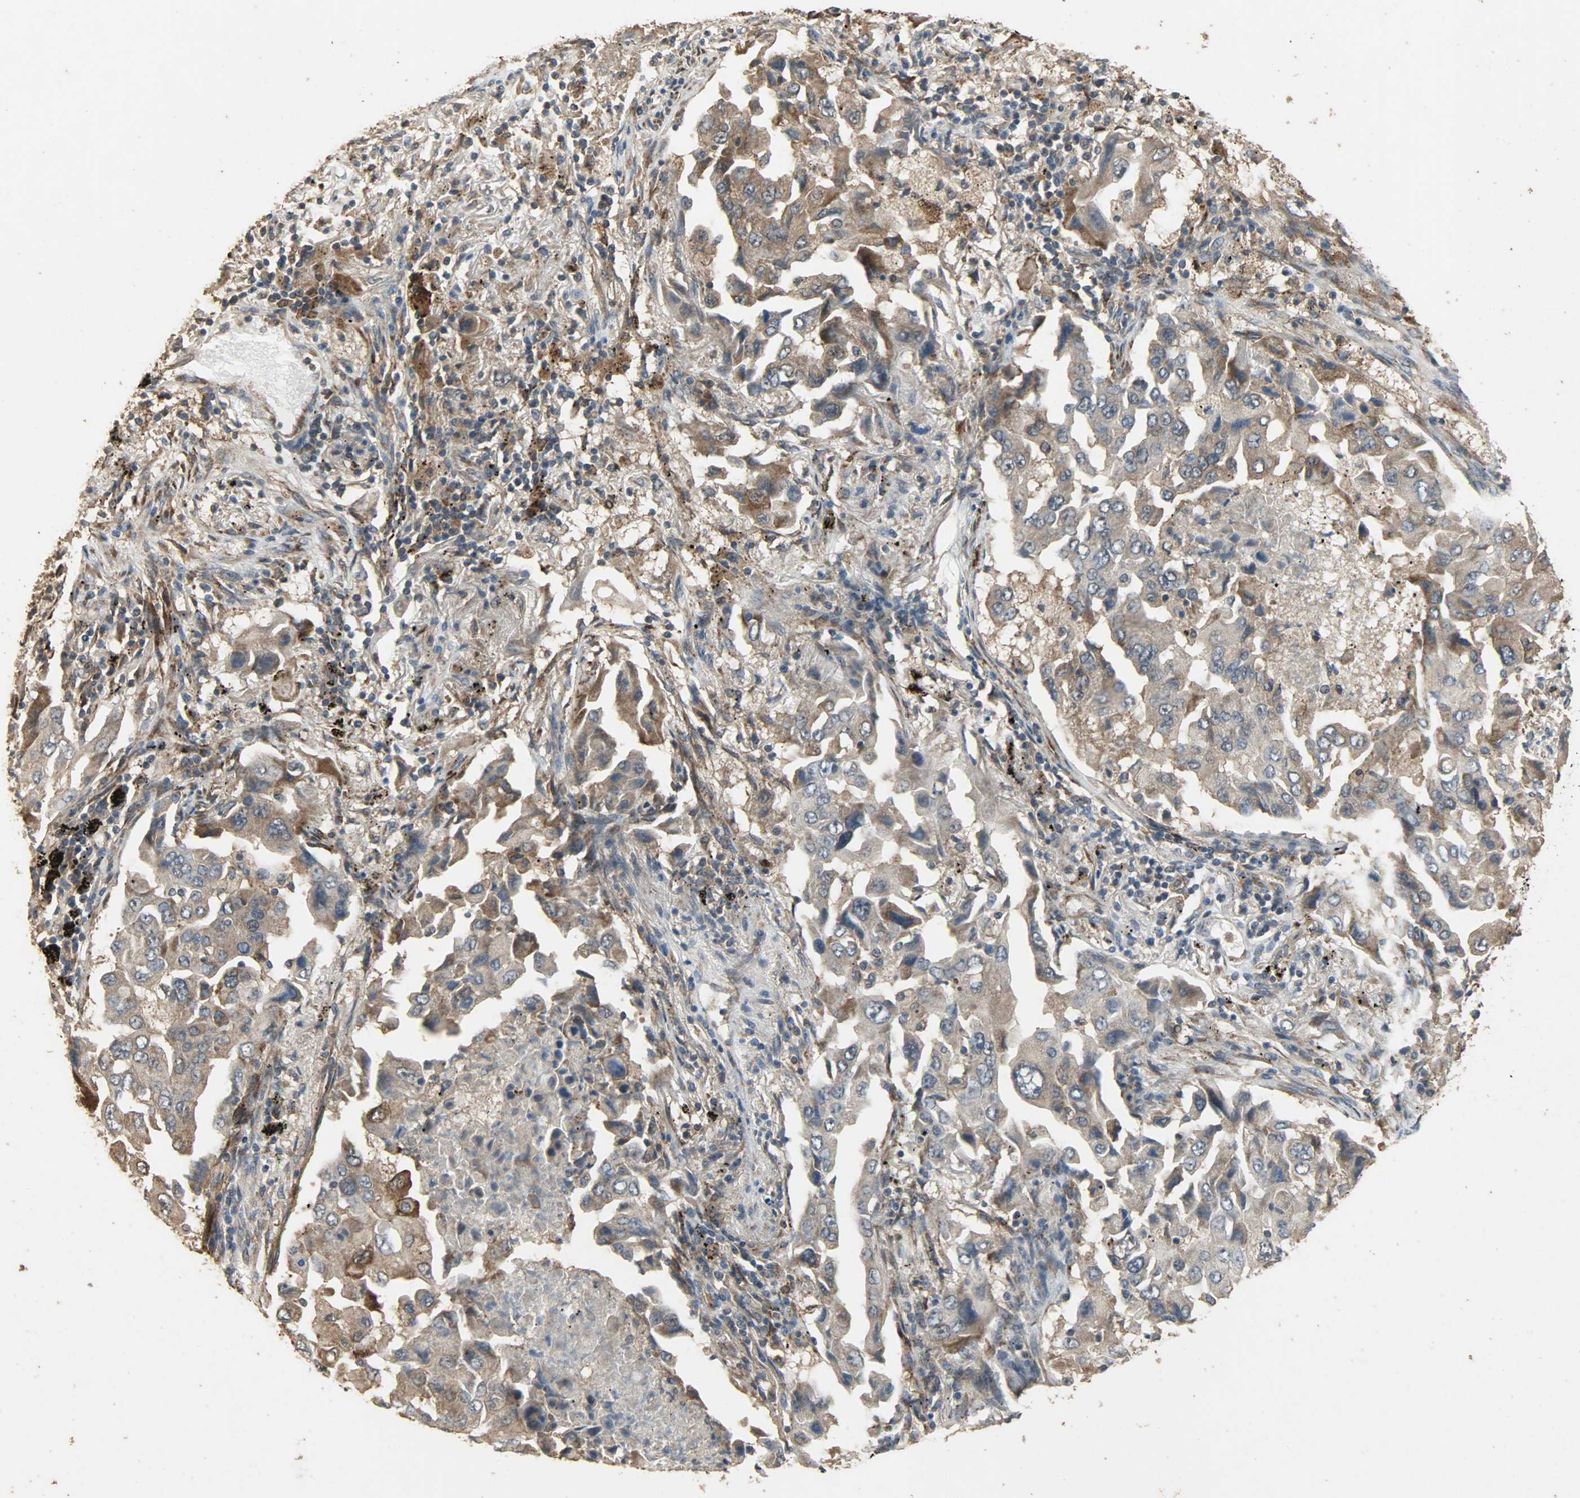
{"staining": {"intensity": "moderate", "quantity": ">75%", "location": "cytoplasmic/membranous"}, "tissue": "lung cancer", "cell_type": "Tumor cells", "image_type": "cancer", "snomed": [{"axis": "morphology", "description": "Adenocarcinoma, NOS"}, {"axis": "topography", "description": "Lung"}], "caption": "The immunohistochemical stain shows moderate cytoplasmic/membranous positivity in tumor cells of lung adenocarcinoma tissue.", "gene": "CDKN2C", "patient": {"sex": "female", "age": 65}}